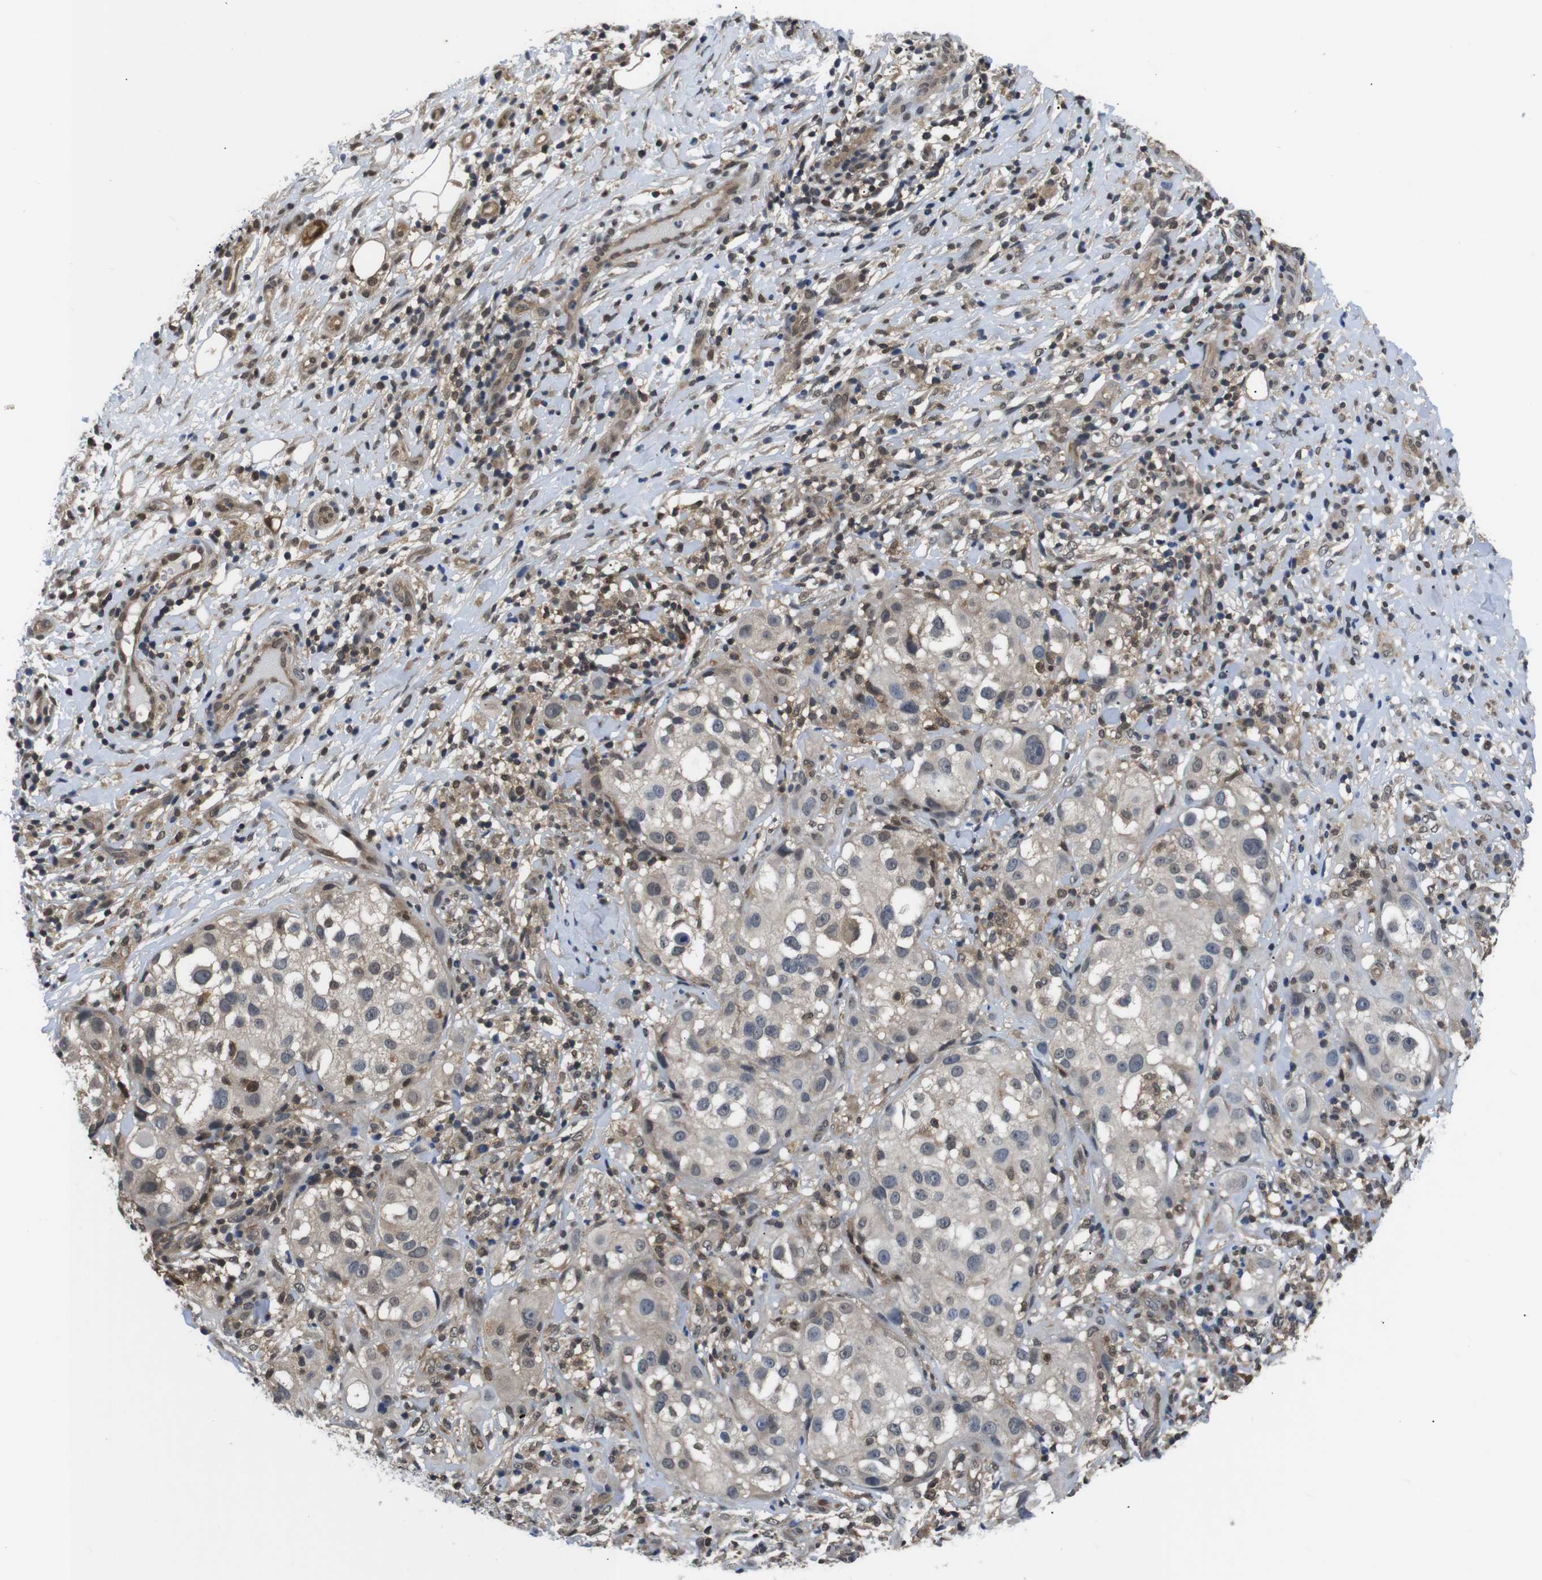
{"staining": {"intensity": "weak", "quantity": ">75%", "location": "cytoplasmic/membranous"}, "tissue": "melanoma", "cell_type": "Tumor cells", "image_type": "cancer", "snomed": [{"axis": "morphology", "description": "Necrosis, NOS"}, {"axis": "morphology", "description": "Malignant melanoma, NOS"}, {"axis": "topography", "description": "Skin"}], "caption": "A brown stain labels weak cytoplasmic/membranous staining of a protein in human malignant melanoma tumor cells.", "gene": "UBXN1", "patient": {"sex": "female", "age": 87}}